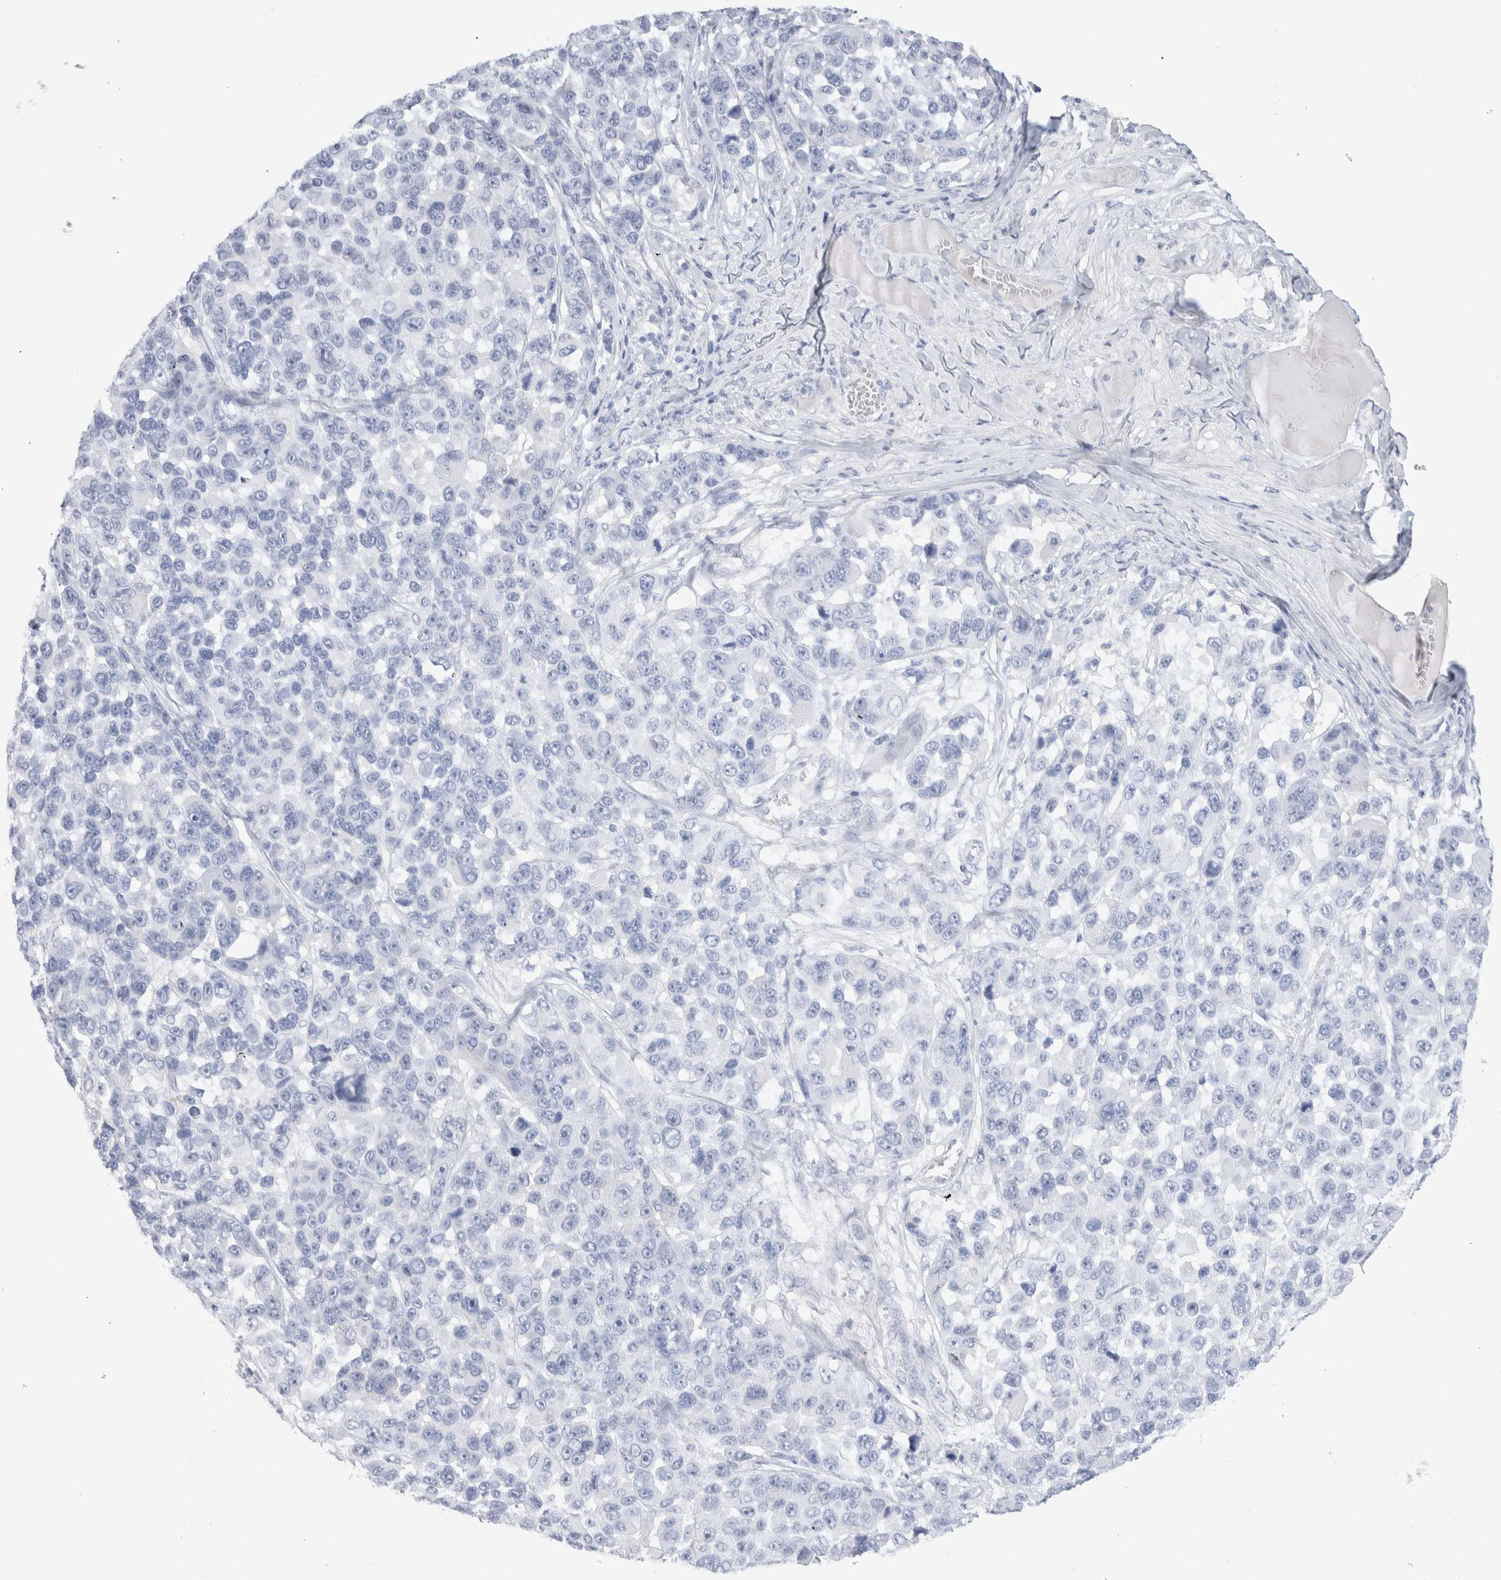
{"staining": {"intensity": "negative", "quantity": "none", "location": "none"}, "tissue": "melanoma", "cell_type": "Tumor cells", "image_type": "cancer", "snomed": [{"axis": "morphology", "description": "Malignant melanoma, NOS"}, {"axis": "topography", "description": "Skin"}], "caption": "IHC histopathology image of neoplastic tissue: malignant melanoma stained with DAB displays no significant protein staining in tumor cells.", "gene": "GDA", "patient": {"sex": "male", "age": 53}}